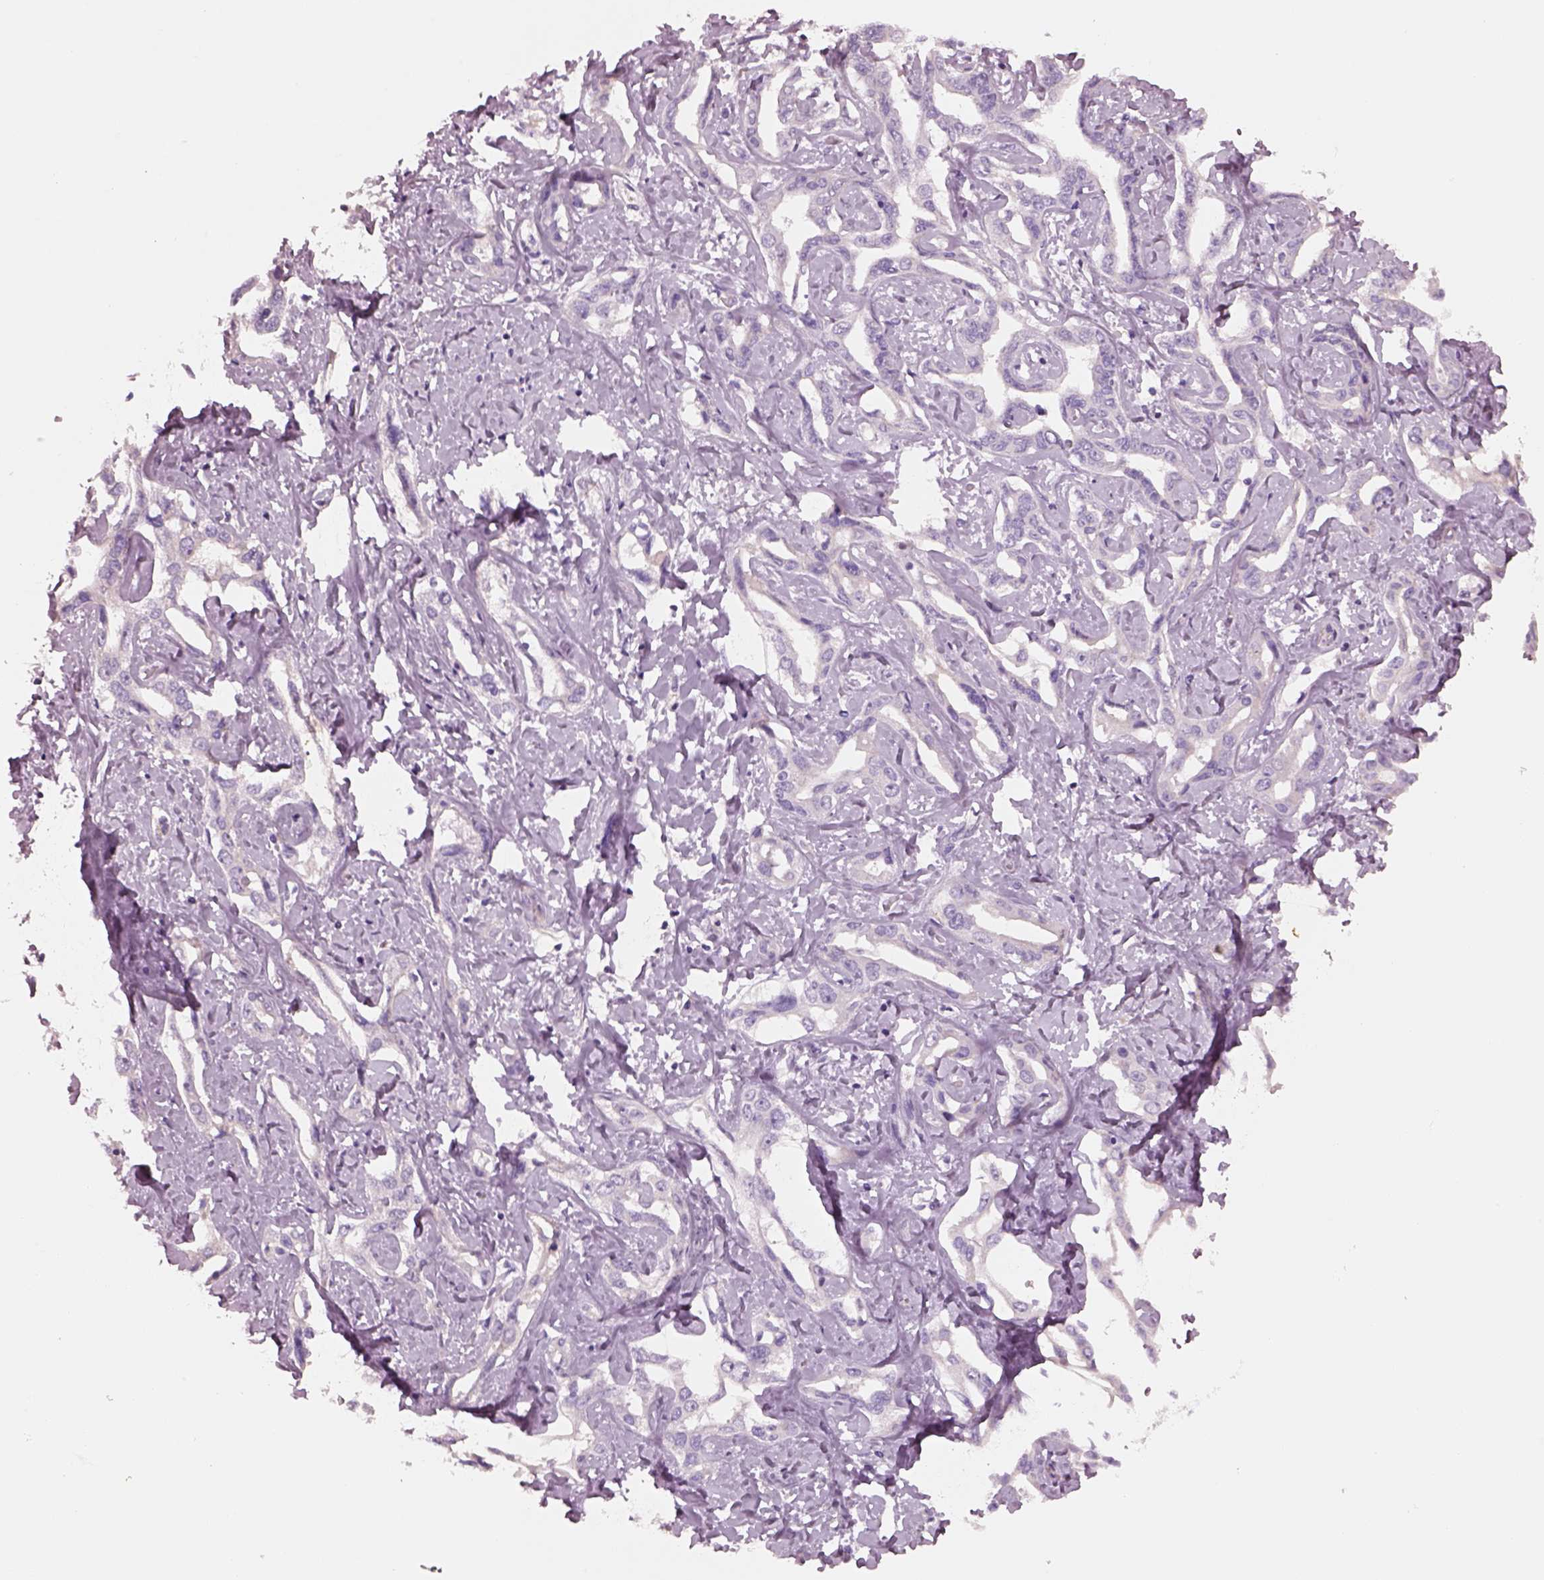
{"staining": {"intensity": "negative", "quantity": "none", "location": "none"}, "tissue": "liver cancer", "cell_type": "Tumor cells", "image_type": "cancer", "snomed": [{"axis": "morphology", "description": "Cholangiocarcinoma"}, {"axis": "topography", "description": "Liver"}], "caption": "The micrograph reveals no significant positivity in tumor cells of liver cancer (cholangiocarcinoma).", "gene": "IGLL1", "patient": {"sex": "male", "age": 59}}